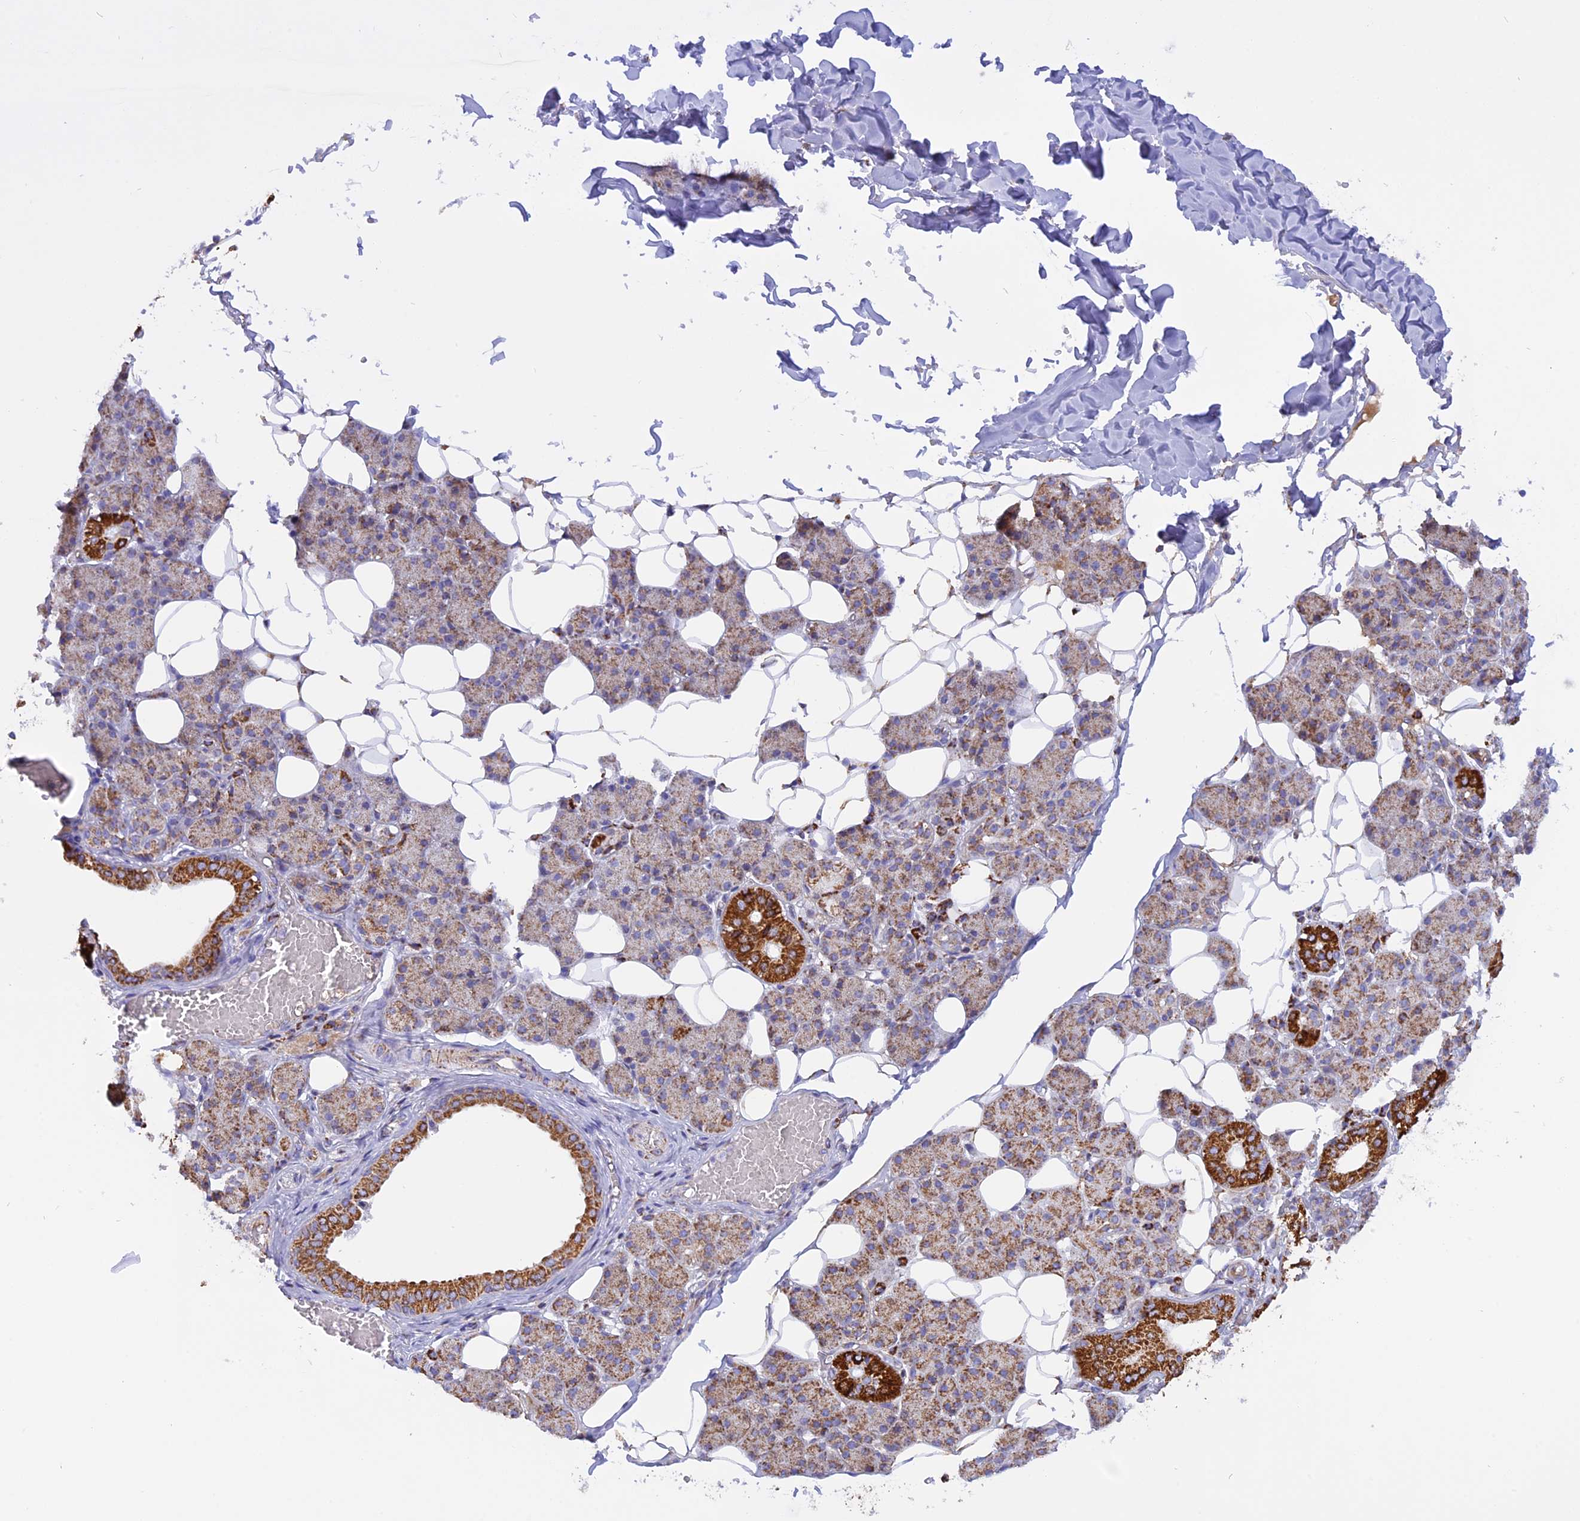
{"staining": {"intensity": "strong", "quantity": "25%-75%", "location": "cytoplasmic/membranous"}, "tissue": "salivary gland", "cell_type": "Glandular cells", "image_type": "normal", "snomed": [{"axis": "morphology", "description": "Normal tissue, NOS"}, {"axis": "topography", "description": "Salivary gland"}], "caption": "Brown immunohistochemical staining in normal salivary gland displays strong cytoplasmic/membranous staining in approximately 25%-75% of glandular cells. (DAB IHC with brightfield microscopy, high magnification).", "gene": "KCNG1", "patient": {"sex": "female", "age": 33}}